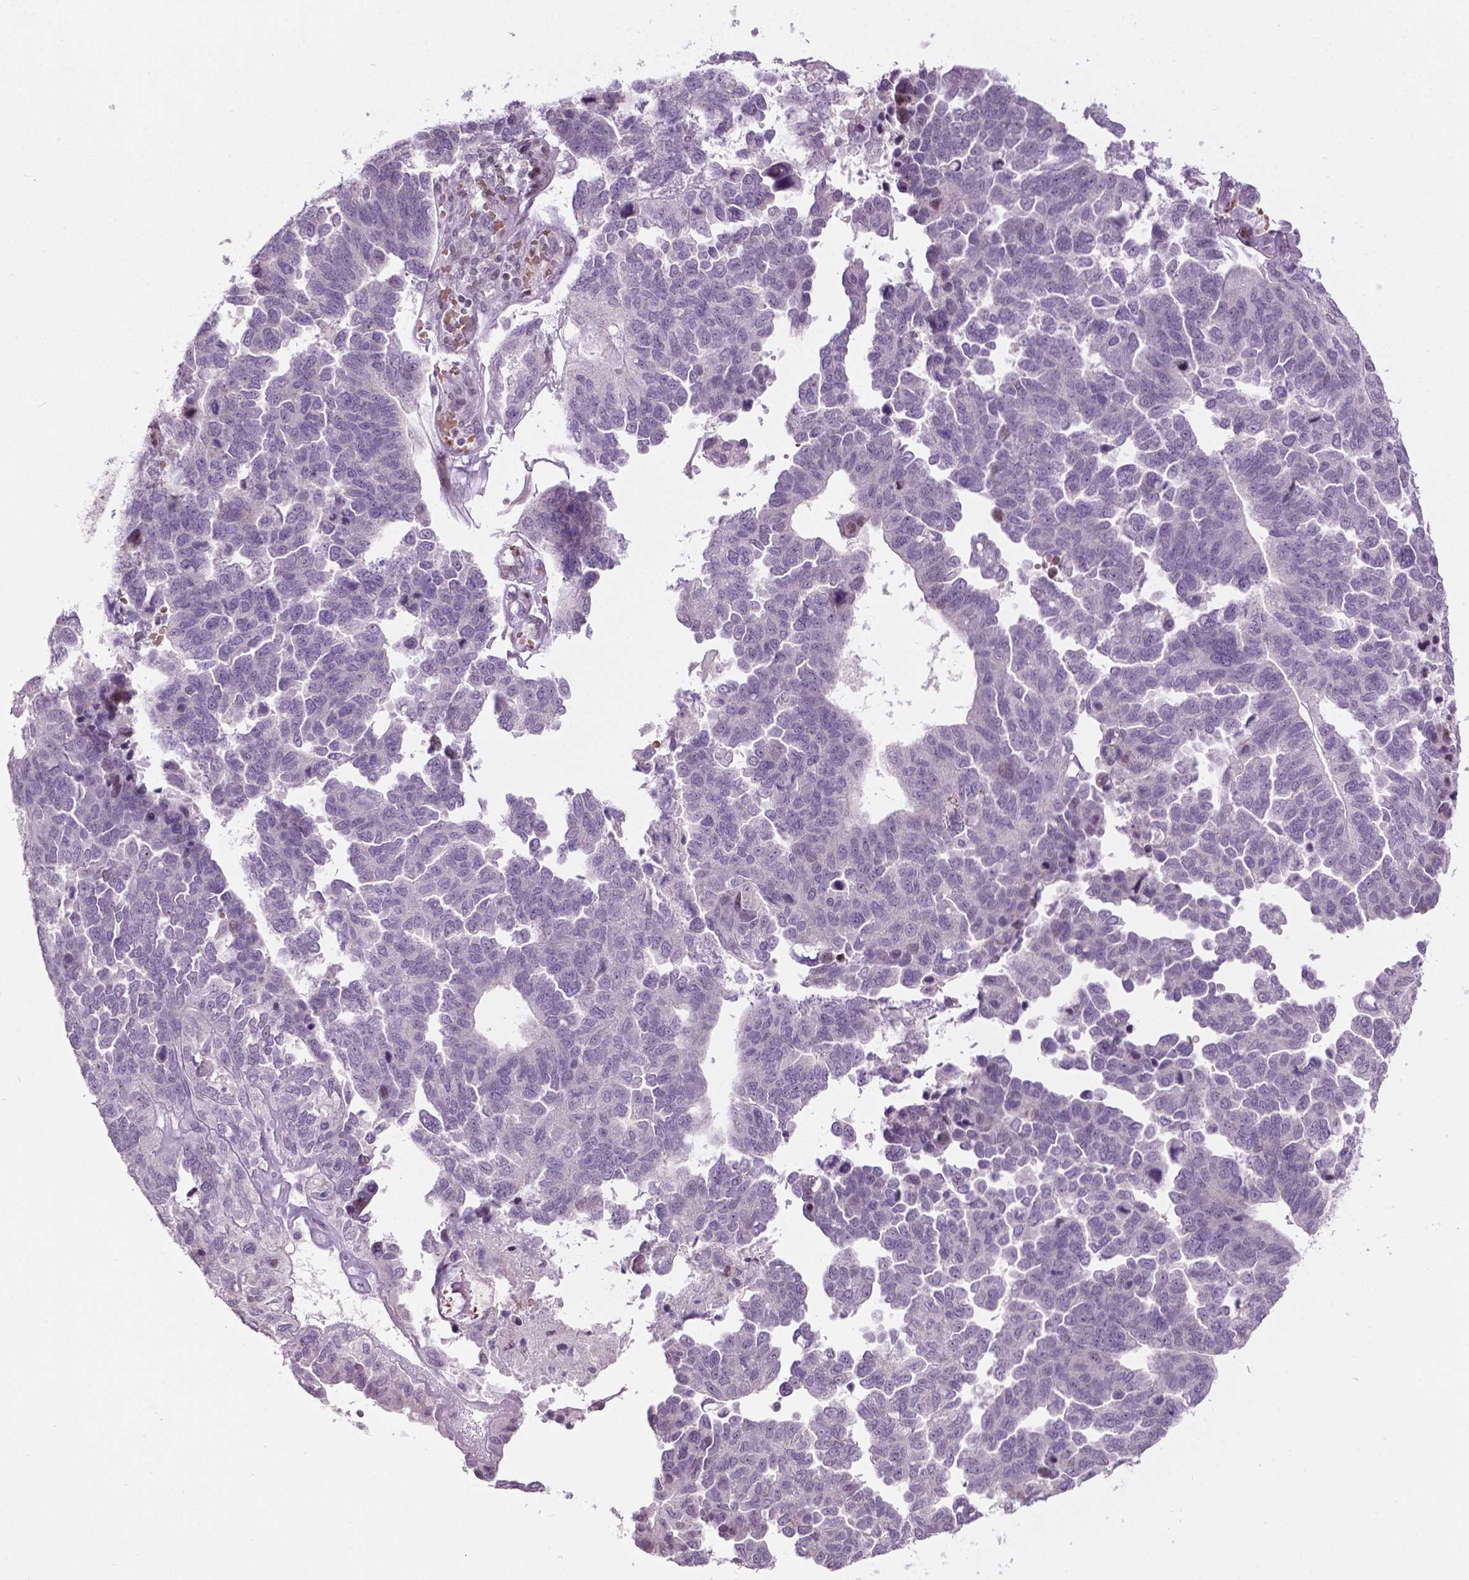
{"staining": {"intensity": "negative", "quantity": "none", "location": "none"}, "tissue": "ovarian cancer", "cell_type": "Tumor cells", "image_type": "cancer", "snomed": [{"axis": "morphology", "description": "Cystadenocarcinoma, serous, NOS"}, {"axis": "topography", "description": "Ovary"}], "caption": "Tumor cells are negative for protein expression in human ovarian serous cystadenocarcinoma.", "gene": "PTPN18", "patient": {"sex": "female", "age": 64}}